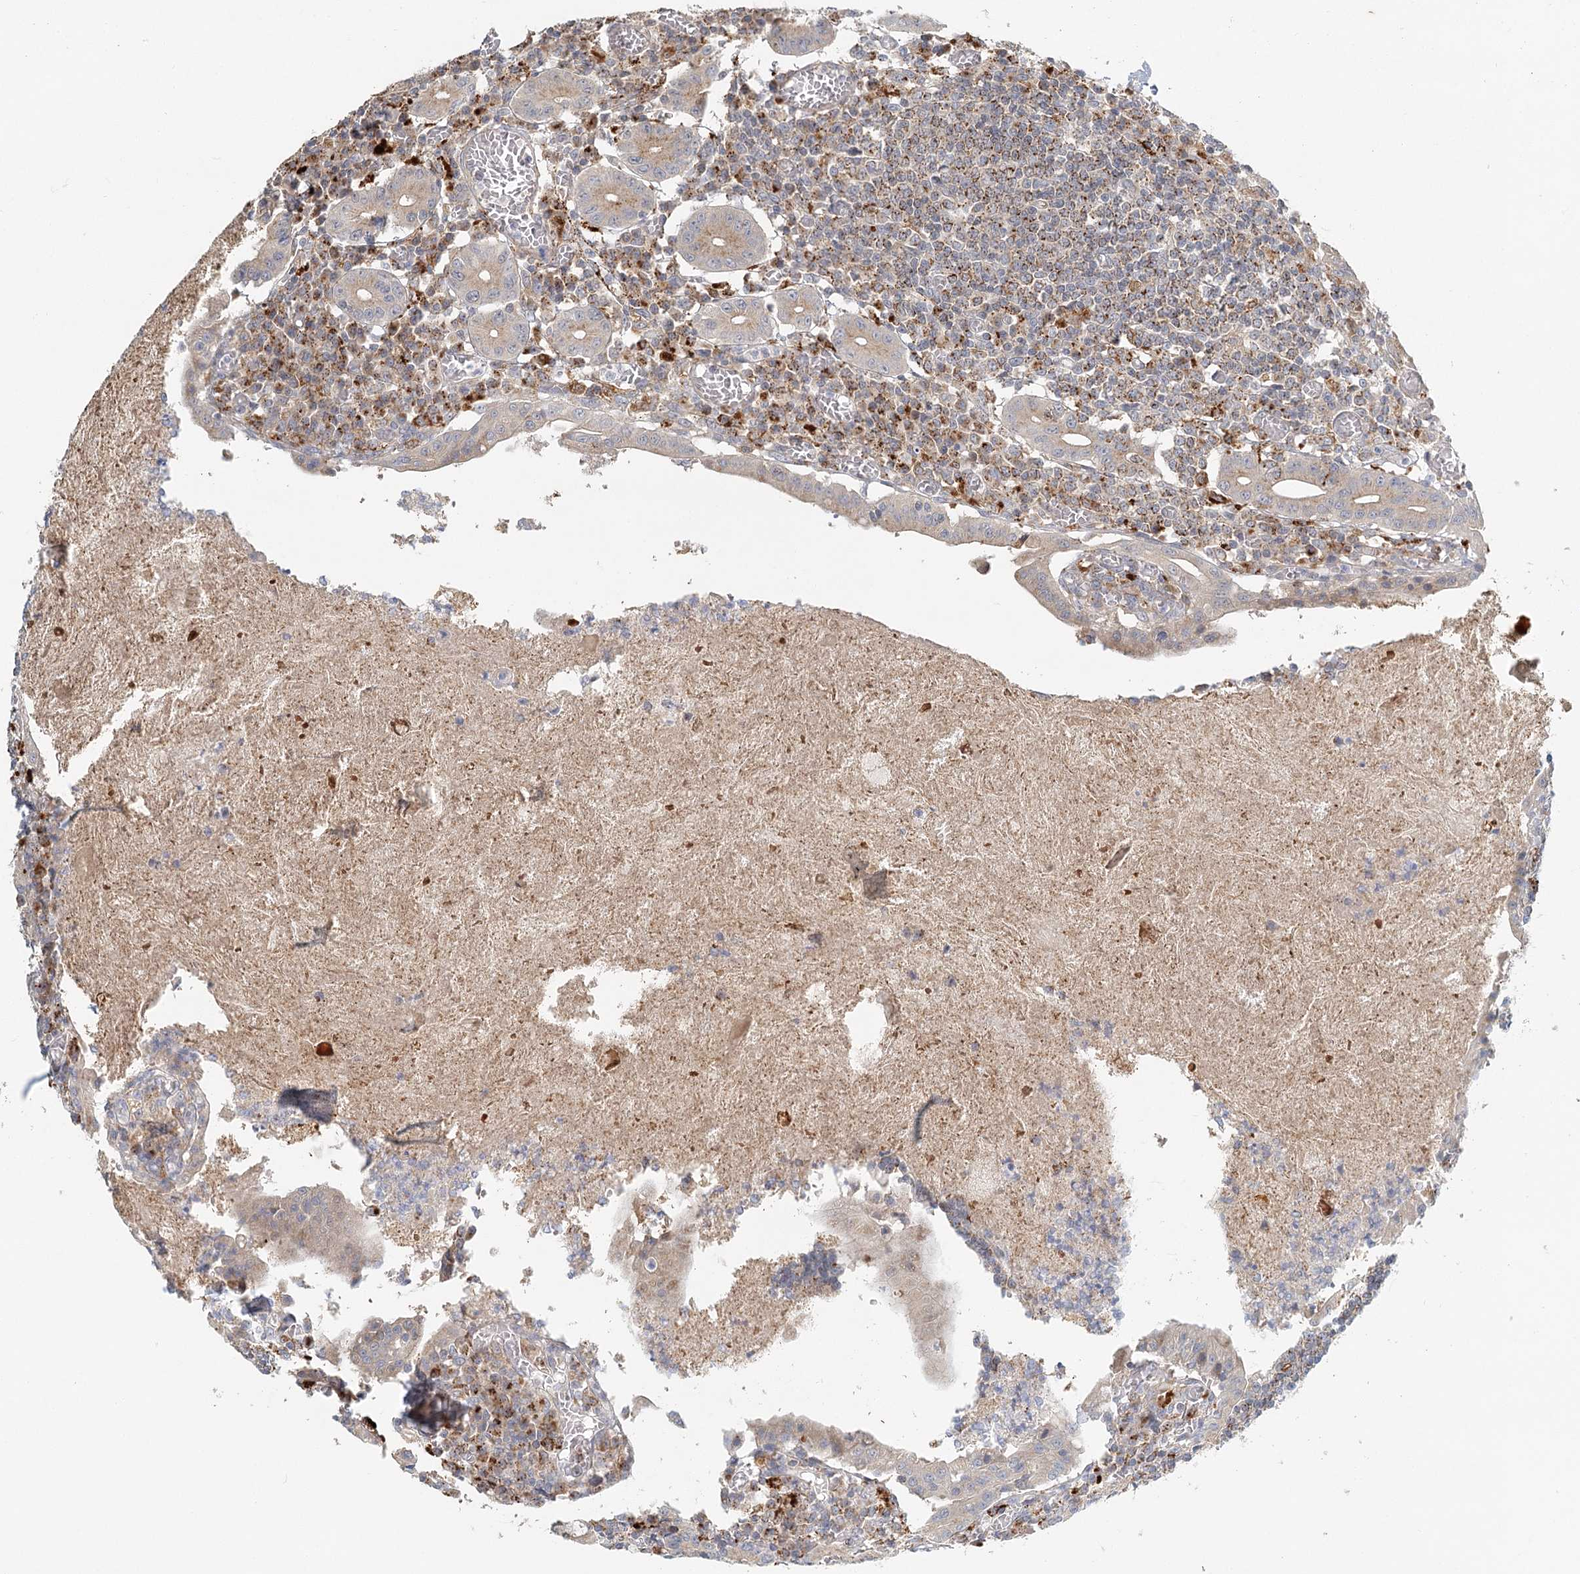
{"staining": {"intensity": "moderate", "quantity": ">75%", "location": "cytoplasmic/membranous"}, "tissue": "small intestine", "cell_type": "Glandular cells", "image_type": "normal", "snomed": [{"axis": "morphology", "description": "Normal tissue, NOS"}, {"axis": "morphology", "description": "Cystadenocarcinoma, serous, Metastatic site"}, {"axis": "topography", "description": "Small intestine"}], "caption": "DAB immunohistochemical staining of normal small intestine shows moderate cytoplasmic/membranous protein expression in approximately >75% of glandular cells. (brown staining indicates protein expression, while blue staining denotes nuclei).", "gene": "VSIG1", "patient": {"sex": "female", "age": 61}}